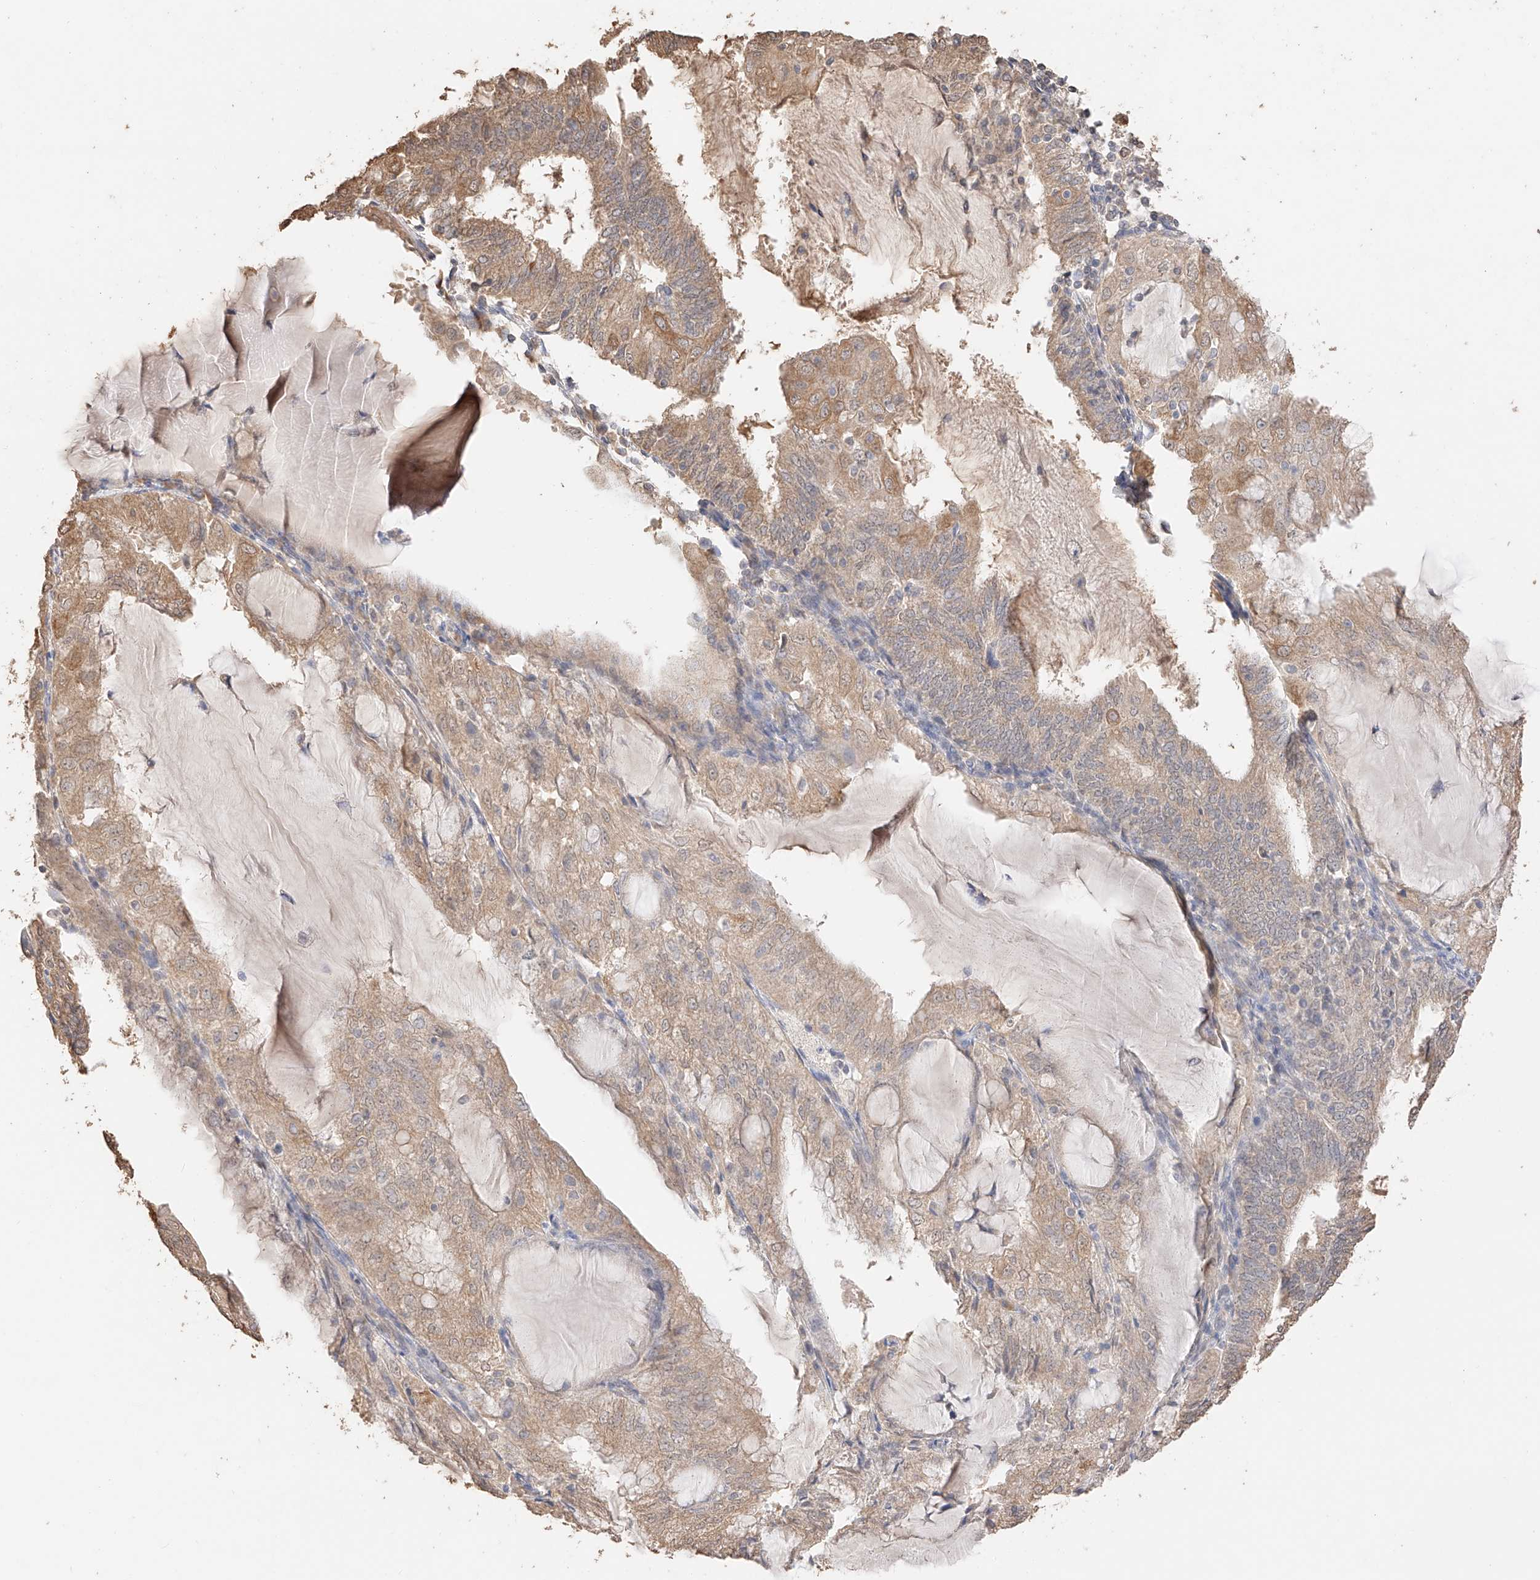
{"staining": {"intensity": "moderate", "quantity": ">75%", "location": "cytoplasmic/membranous"}, "tissue": "endometrial cancer", "cell_type": "Tumor cells", "image_type": "cancer", "snomed": [{"axis": "morphology", "description": "Adenocarcinoma, NOS"}, {"axis": "topography", "description": "Endometrium"}], "caption": "Endometrial cancer (adenocarcinoma) stained with DAB (3,3'-diaminobenzidine) immunohistochemistry displays medium levels of moderate cytoplasmic/membranous staining in approximately >75% of tumor cells.", "gene": "IL22RA2", "patient": {"sex": "female", "age": 81}}